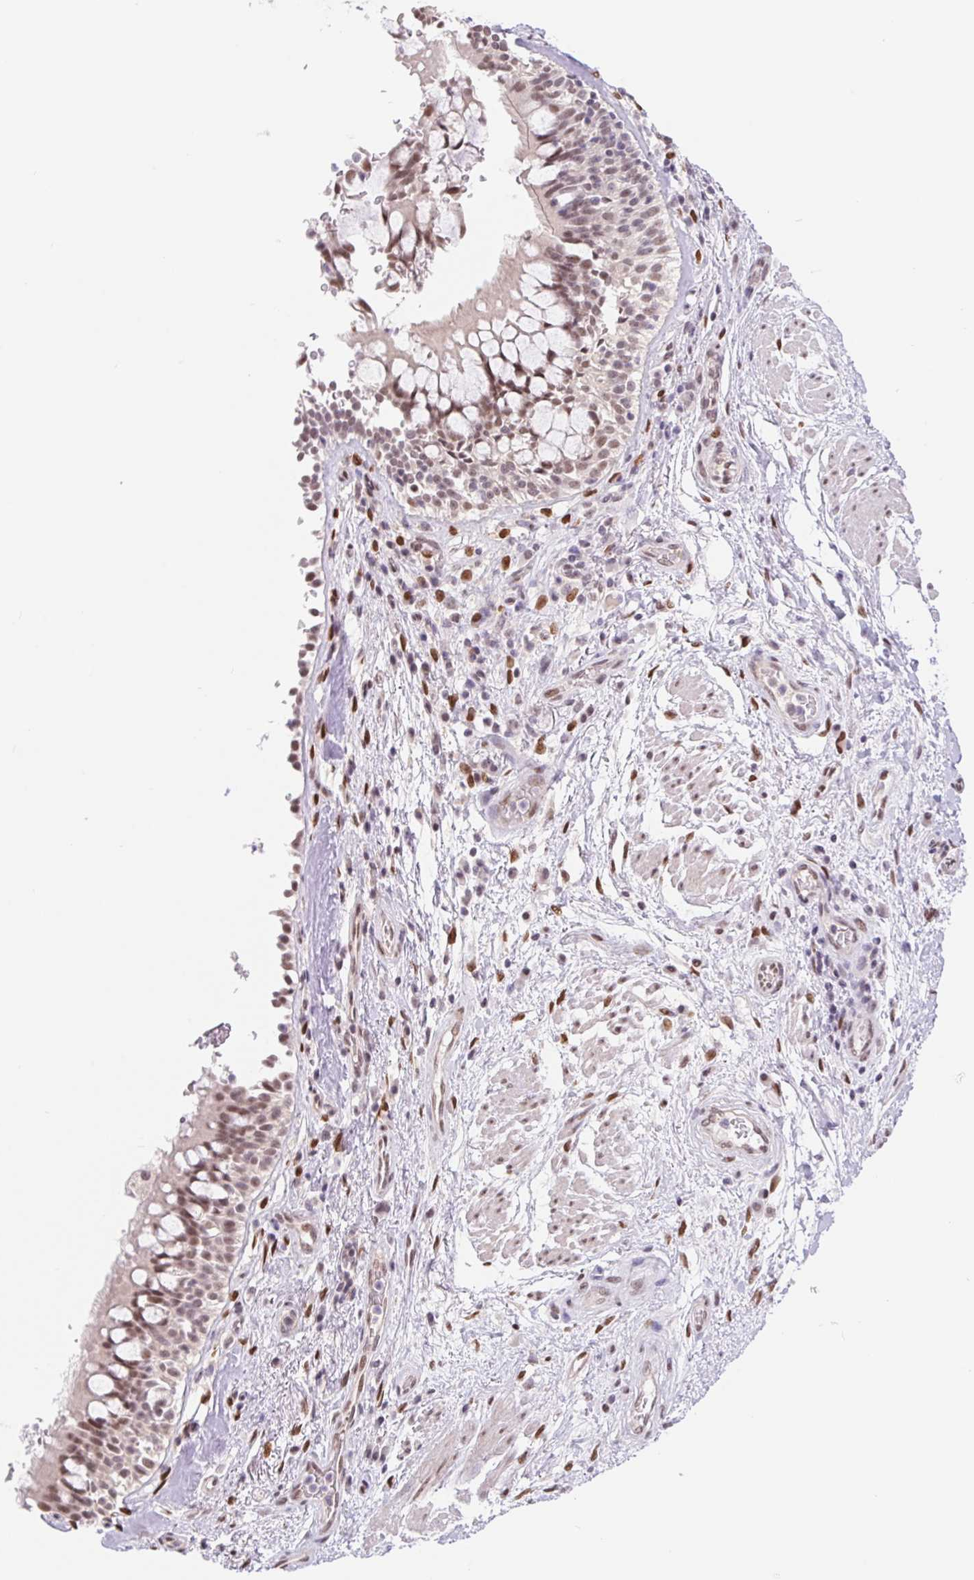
{"staining": {"intensity": "negative", "quantity": "none", "location": "none"}, "tissue": "soft tissue", "cell_type": "Chondrocytes", "image_type": "normal", "snomed": [{"axis": "morphology", "description": "Normal tissue, NOS"}, {"axis": "topography", "description": "Cartilage tissue"}, {"axis": "topography", "description": "Bronchus"}], "caption": "This is a histopathology image of immunohistochemistry (IHC) staining of unremarkable soft tissue, which shows no staining in chondrocytes. (Immunohistochemistry, brightfield microscopy, high magnification).", "gene": "CAND1", "patient": {"sex": "male", "age": 64}}